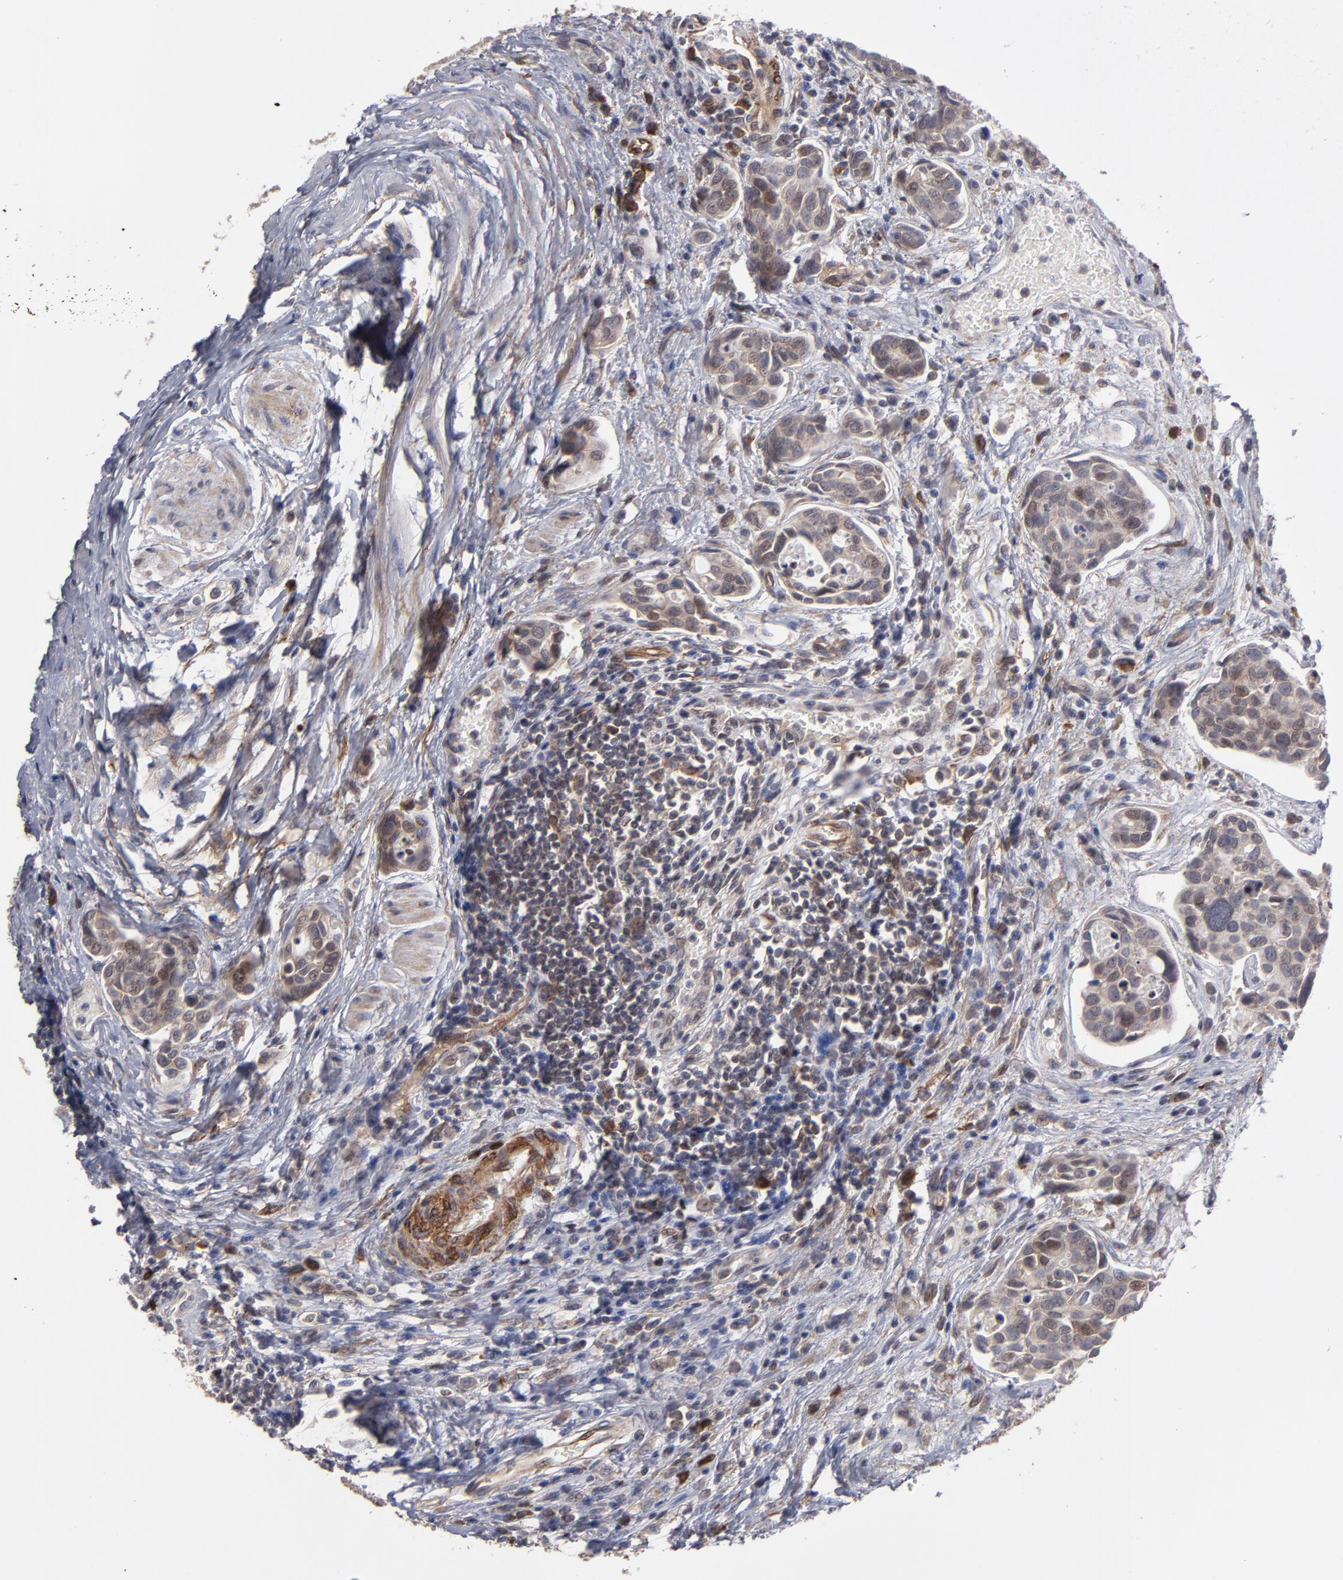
{"staining": {"intensity": "weak", "quantity": "25%-75%", "location": "cytoplasmic/membranous"}, "tissue": "urothelial cancer", "cell_type": "Tumor cells", "image_type": "cancer", "snomed": [{"axis": "morphology", "description": "Urothelial carcinoma, High grade"}, {"axis": "topography", "description": "Urinary bladder"}], "caption": "Immunohistochemistry photomicrograph of neoplastic tissue: human urothelial cancer stained using immunohistochemistry shows low levels of weak protein expression localized specifically in the cytoplasmic/membranous of tumor cells, appearing as a cytoplasmic/membranous brown color.", "gene": "SND1", "patient": {"sex": "male", "age": 78}}